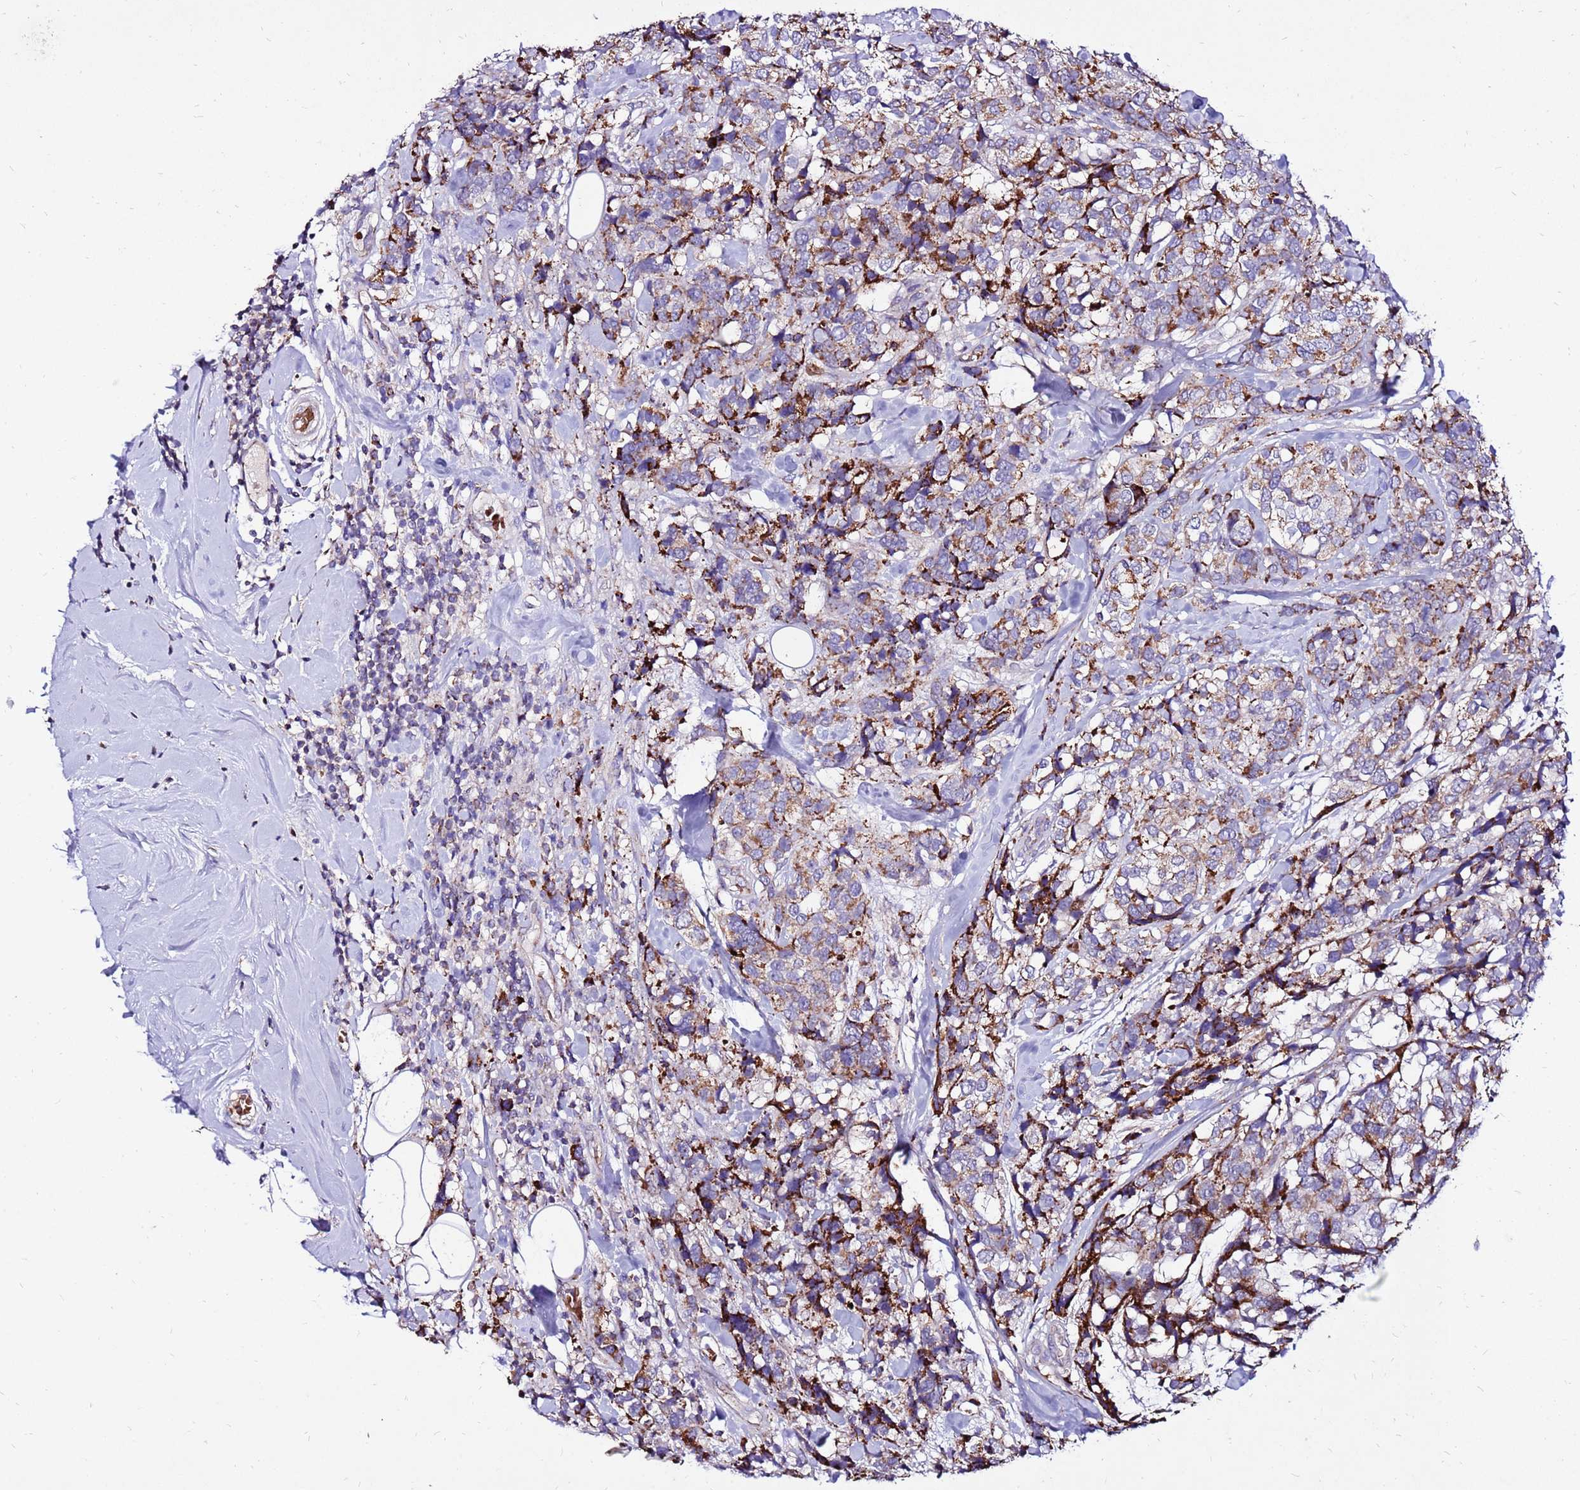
{"staining": {"intensity": "strong", "quantity": "25%-75%", "location": "cytoplasmic/membranous"}, "tissue": "breast cancer", "cell_type": "Tumor cells", "image_type": "cancer", "snomed": [{"axis": "morphology", "description": "Lobular carcinoma"}, {"axis": "topography", "description": "Breast"}], "caption": "Breast cancer (lobular carcinoma) tissue demonstrates strong cytoplasmic/membranous expression in about 25%-75% of tumor cells", "gene": "SPSB3", "patient": {"sex": "female", "age": 59}}